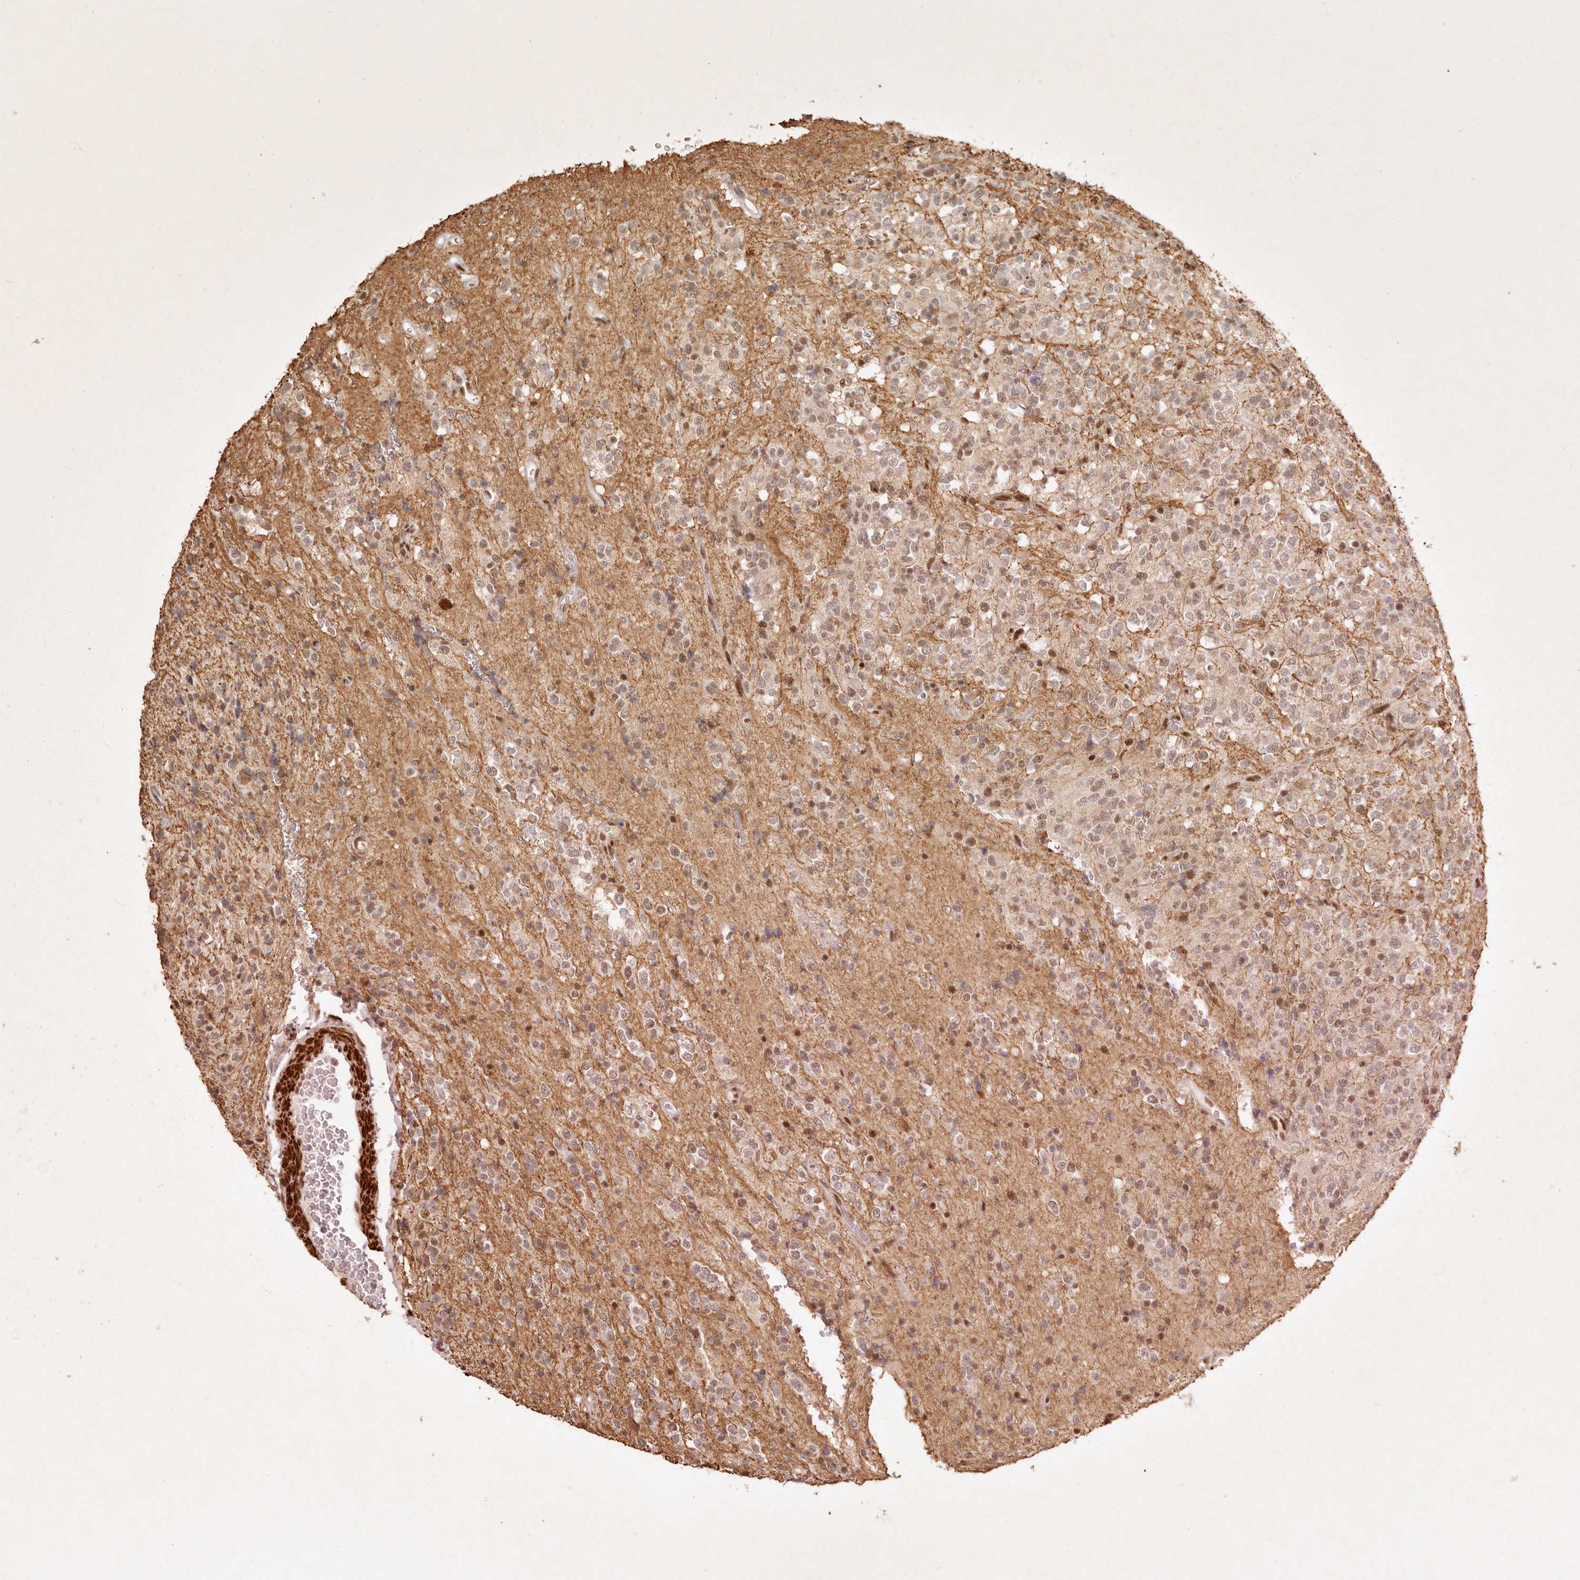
{"staining": {"intensity": "moderate", "quantity": "25%-75%", "location": "nuclear"}, "tissue": "glioma", "cell_type": "Tumor cells", "image_type": "cancer", "snomed": [{"axis": "morphology", "description": "Glioma, malignant, High grade"}, {"axis": "topography", "description": "Brain"}], "caption": "Brown immunohistochemical staining in human malignant high-grade glioma displays moderate nuclear expression in about 25%-75% of tumor cells. Immunohistochemistry stains the protein in brown and the nuclei are stained blue.", "gene": "GABPA", "patient": {"sex": "male", "age": 34}}